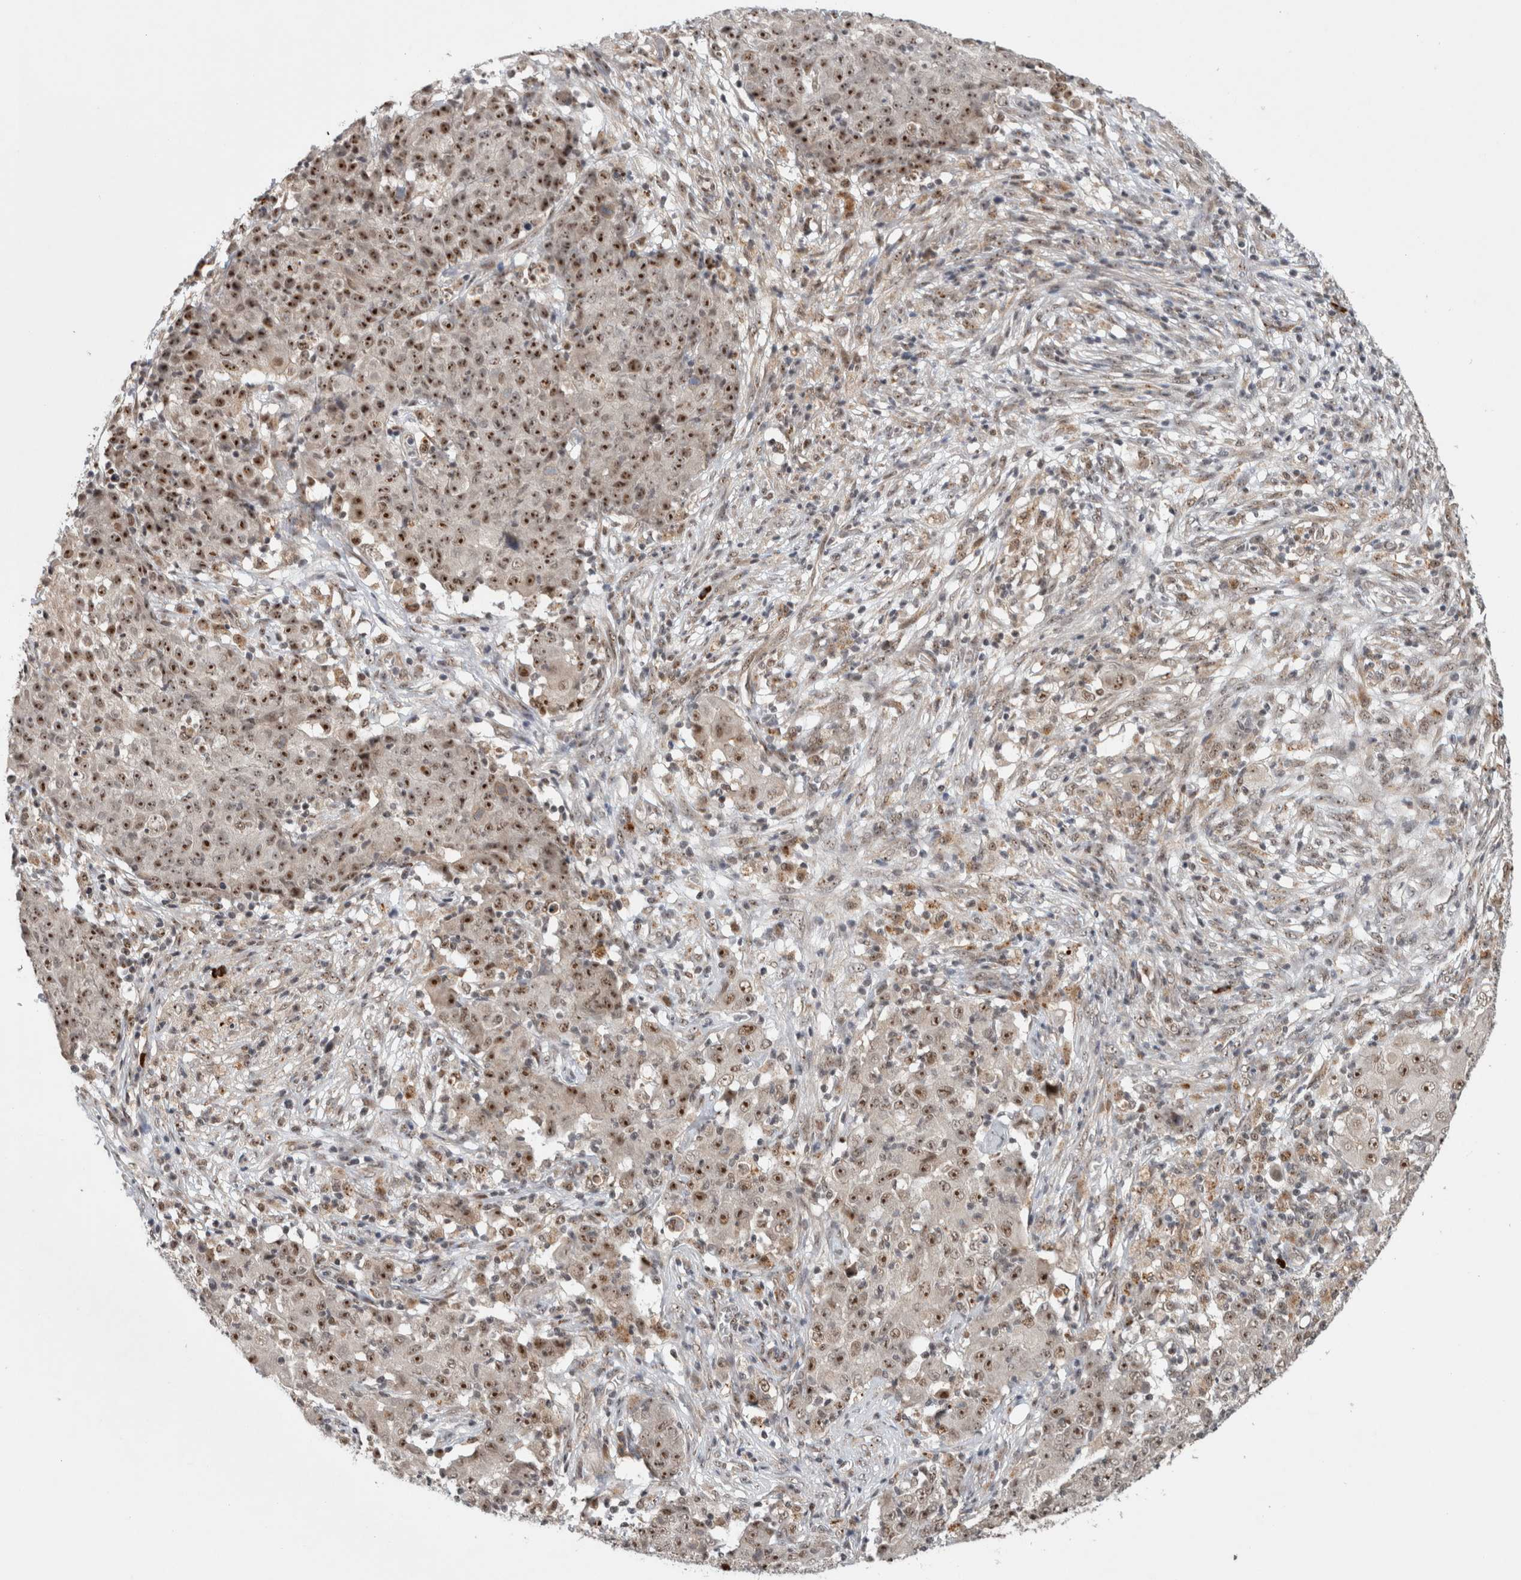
{"staining": {"intensity": "moderate", "quantity": ">75%", "location": "nuclear"}, "tissue": "ovarian cancer", "cell_type": "Tumor cells", "image_type": "cancer", "snomed": [{"axis": "morphology", "description": "Carcinoma, endometroid"}, {"axis": "topography", "description": "Ovary"}], "caption": "IHC of ovarian endometroid carcinoma exhibits medium levels of moderate nuclear staining in approximately >75% of tumor cells.", "gene": "MPHOSPH6", "patient": {"sex": "female", "age": 42}}